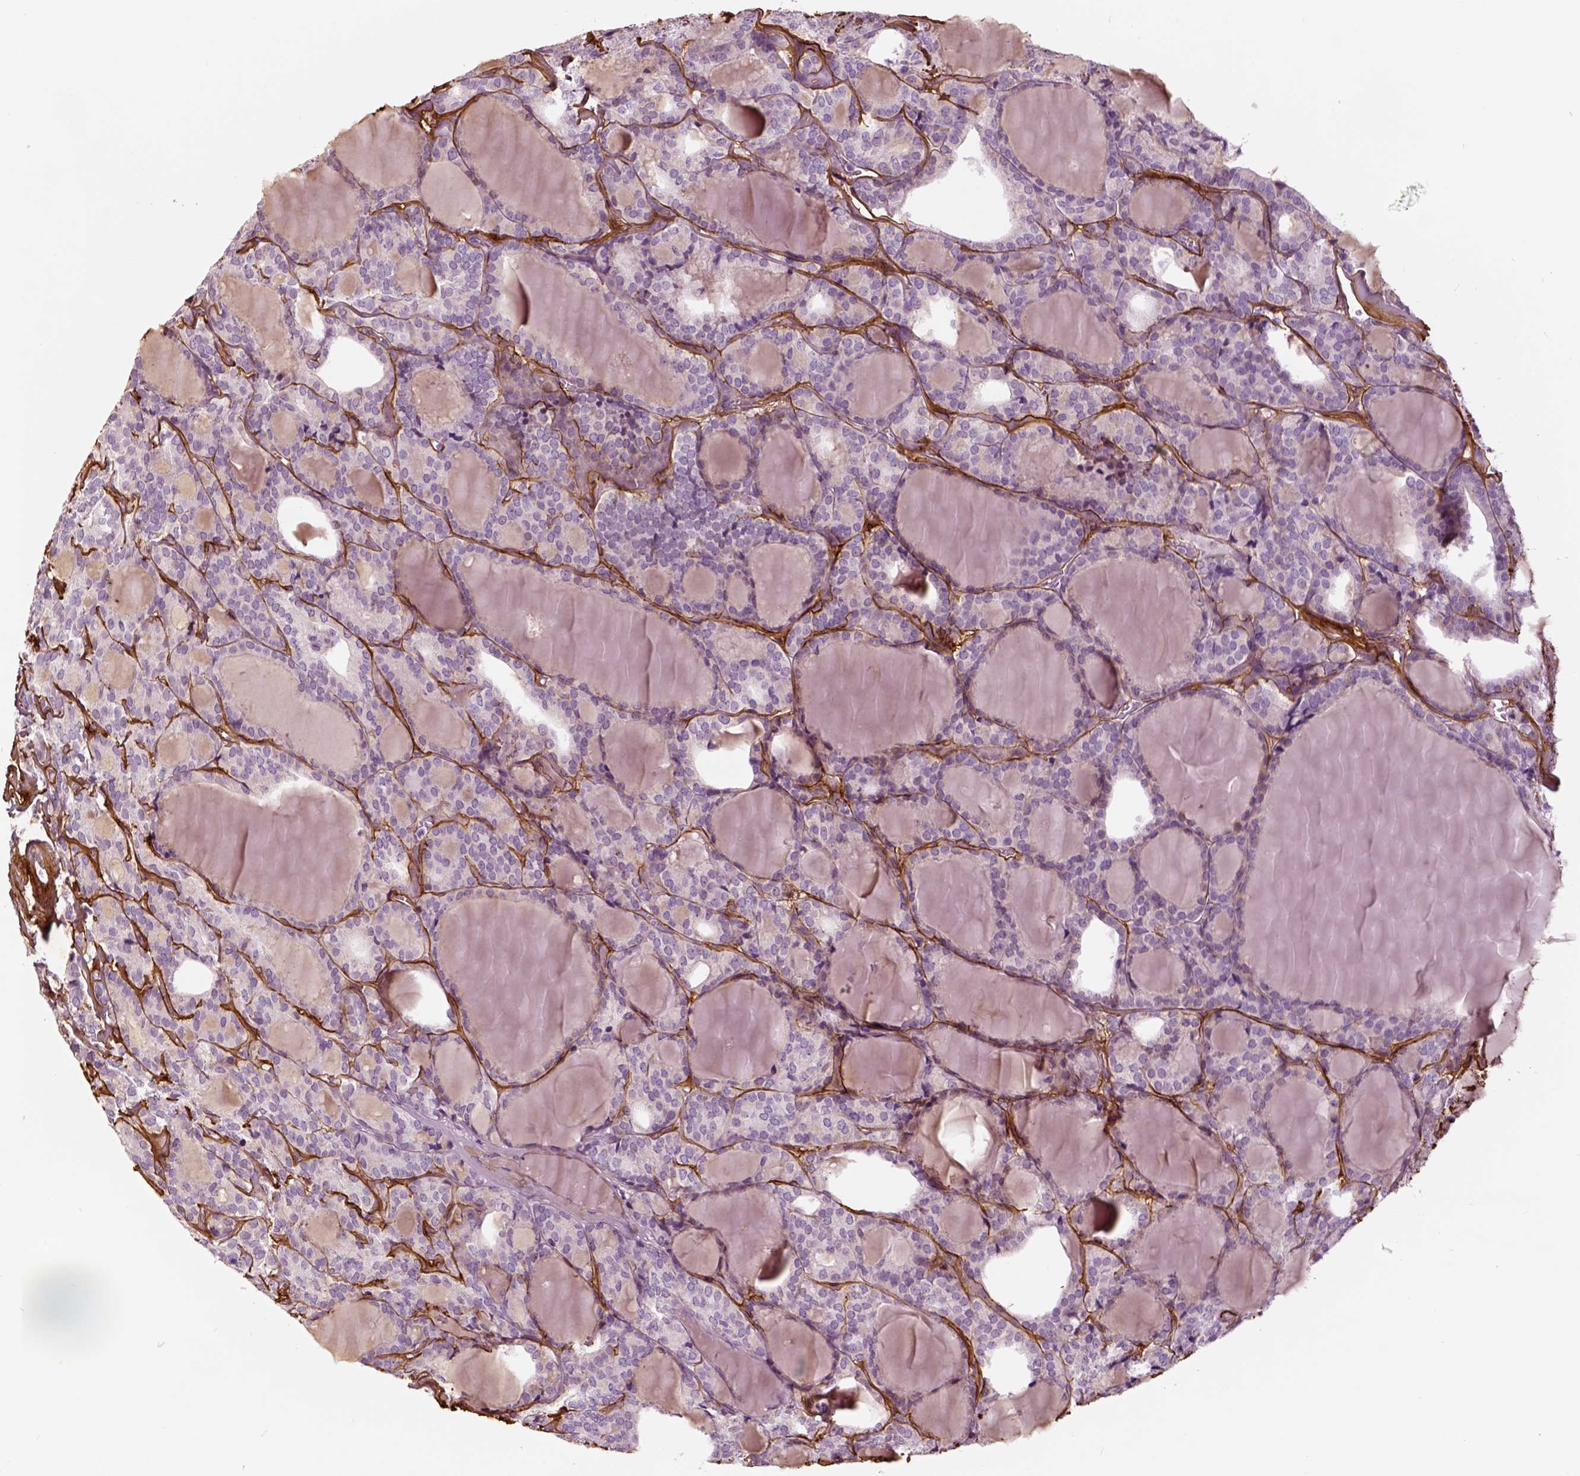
{"staining": {"intensity": "negative", "quantity": "none", "location": "none"}, "tissue": "thyroid cancer", "cell_type": "Tumor cells", "image_type": "cancer", "snomed": [{"axis": "morphology", "description": "Follicular adenoma carcinoma, NOS"}, {"axis": "topography", "description": "Thyroid gland"}], "caption": "A photomicrograph of thyroid cancer (follicular adenoma carcinoma) stained for a protein shows no brown staining in tumor cells.", "gene": "COL6A2", "patient": {"sex": "male", "age": 74}}